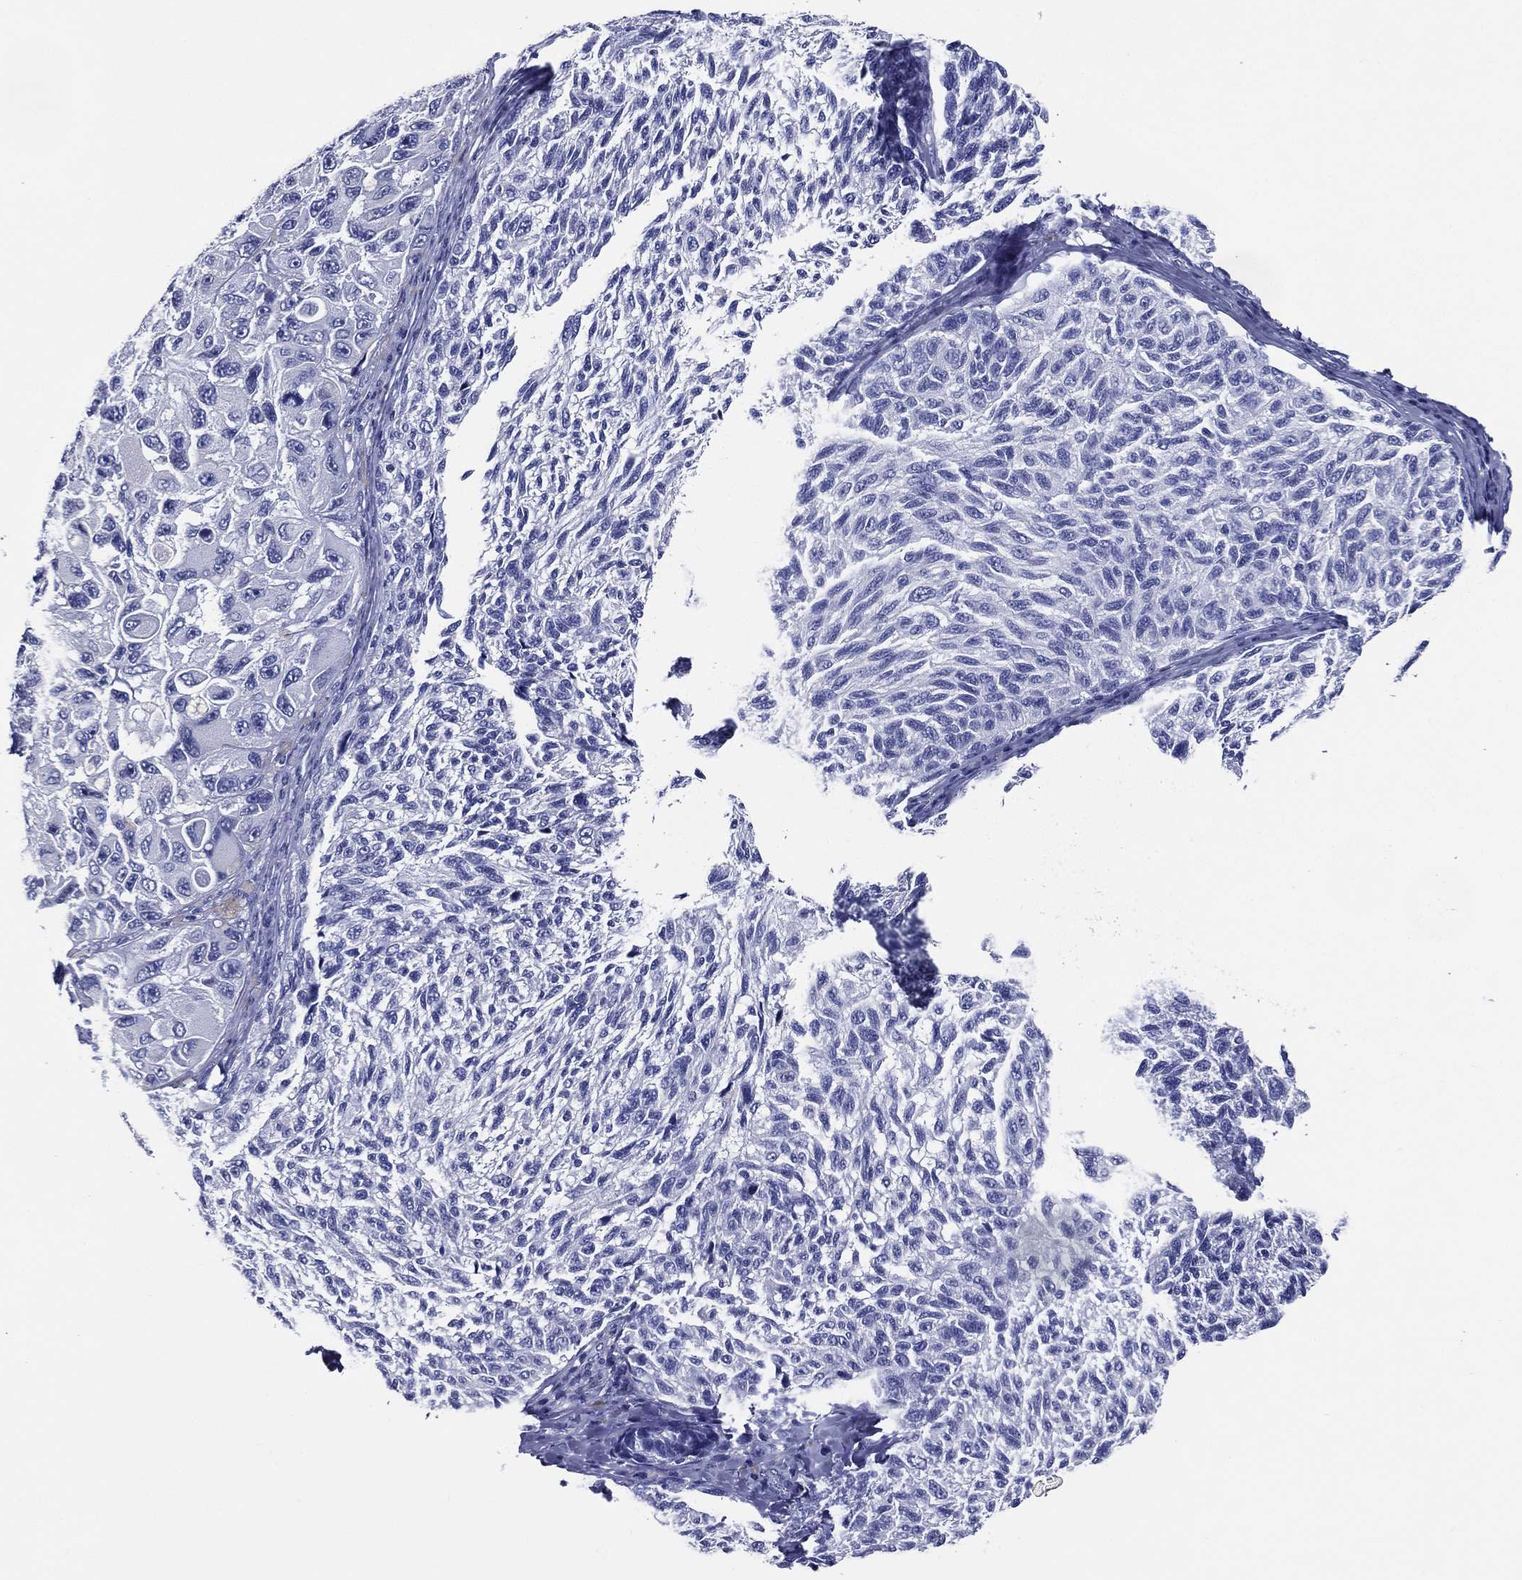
{"staining": {"intensity": "negative", "quantity": "none", "location": "none"}, "tissue": "melanoma", "cell_type": "Tumor cells", "image_type": "cancer", "snomed": [{"axis": "morphology", "description": "Malignant melanoma, NOS"}, {"axis": "topography", "description": "Skin"}], "caption": "Tumor cells are negative for protein expression in human melanoma.", "gene": "ACE2", "patient": {"sex": "female", "age": 73}}